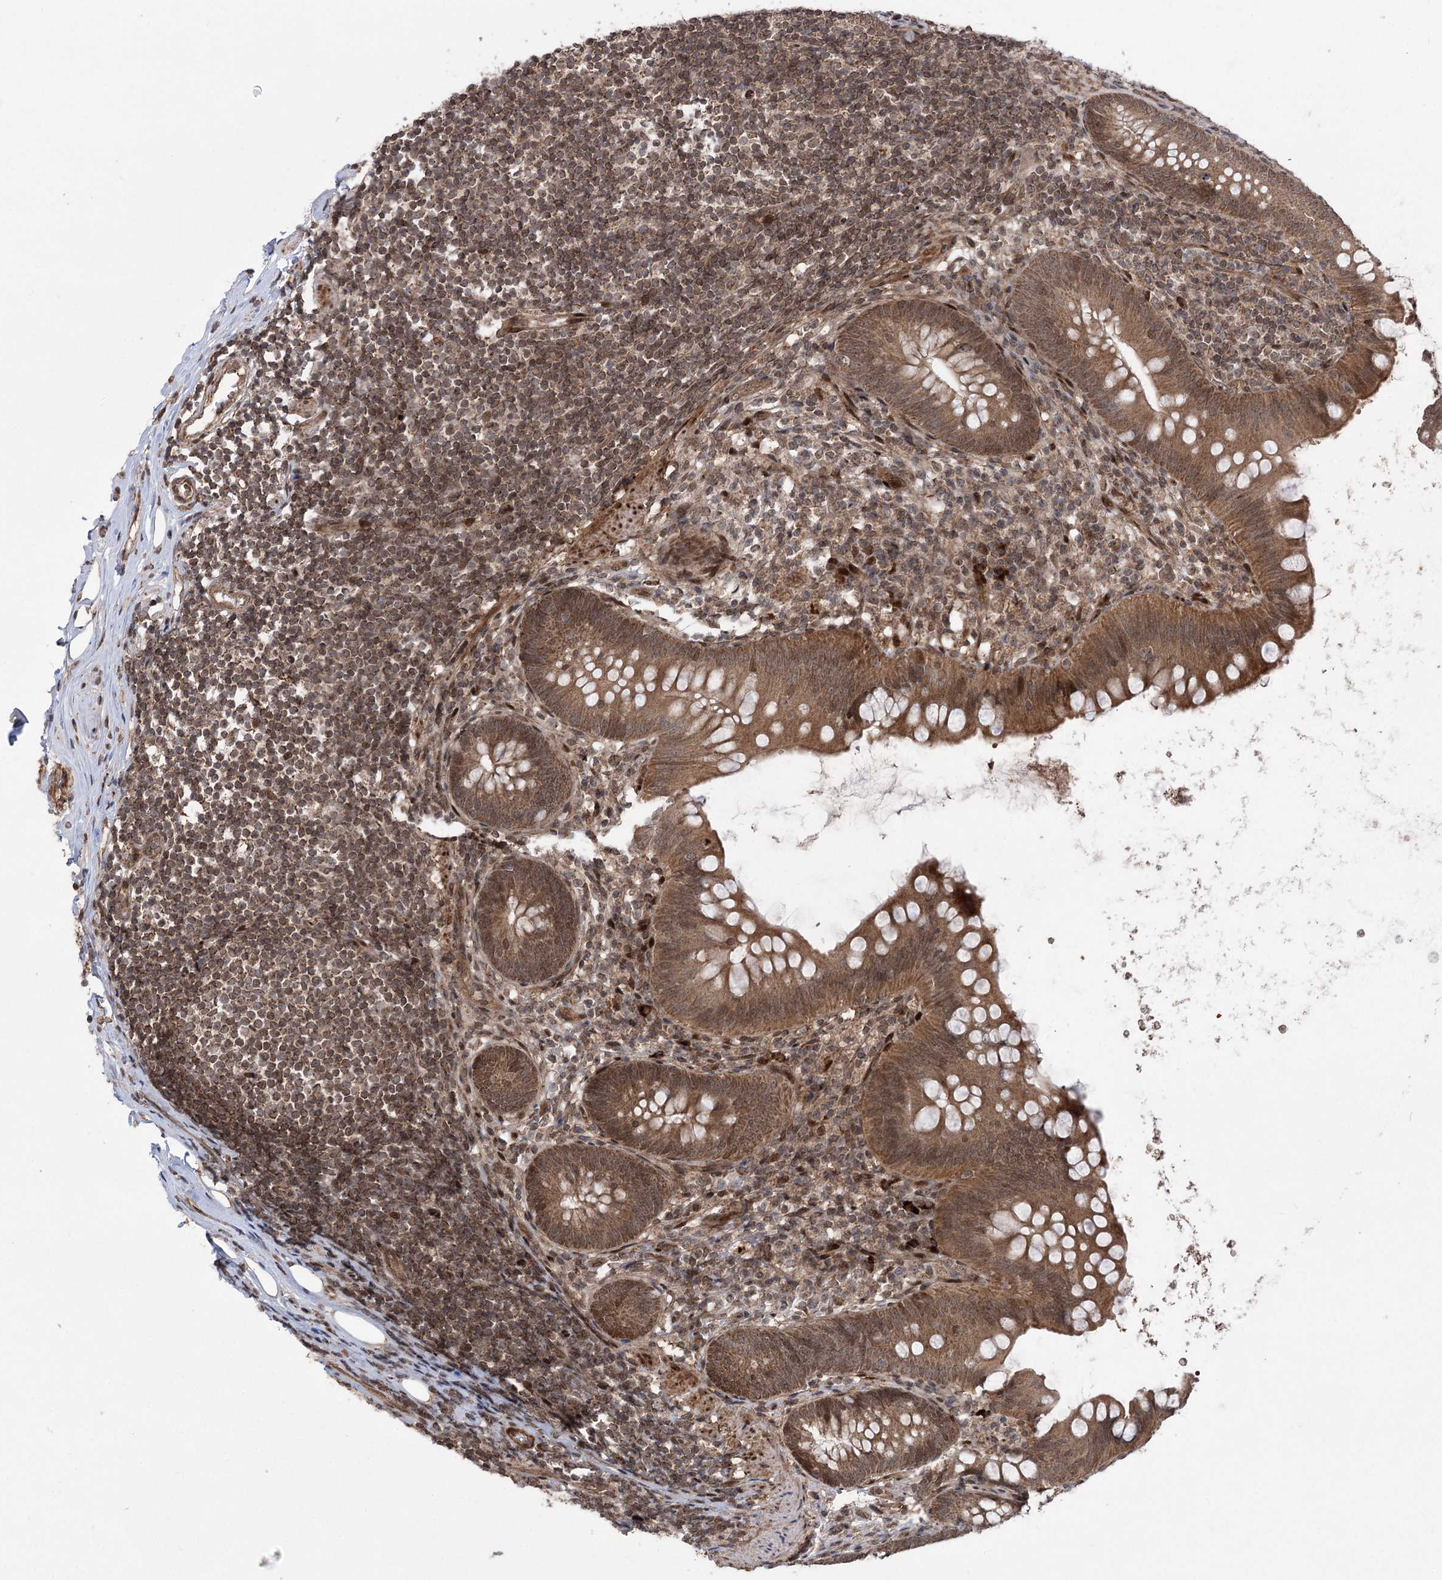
{"staining": {"intensity": "moderate", "quantity": ">75%", "location": "cytoplasmic/membranous,nuclear"}, "tissue": "appendix", "cell_type": "Glandular cells", "image_type": "normal", "snomed": [{"axis": "morphology", "description": "Normal tissue, NOS"}, {"axis": "topography", "description": "Appendix"}], "caption": "Immunohistochemical staining of normal appendix shows moderate cytoplasmic/membranous,nuclear protein expression in about >75% of glandular cells. (brown staining indicates protein expression, while blue staining denotes nuclei).", "gene": "TENM2", "patient": {"sex": "female", "age": 62}}